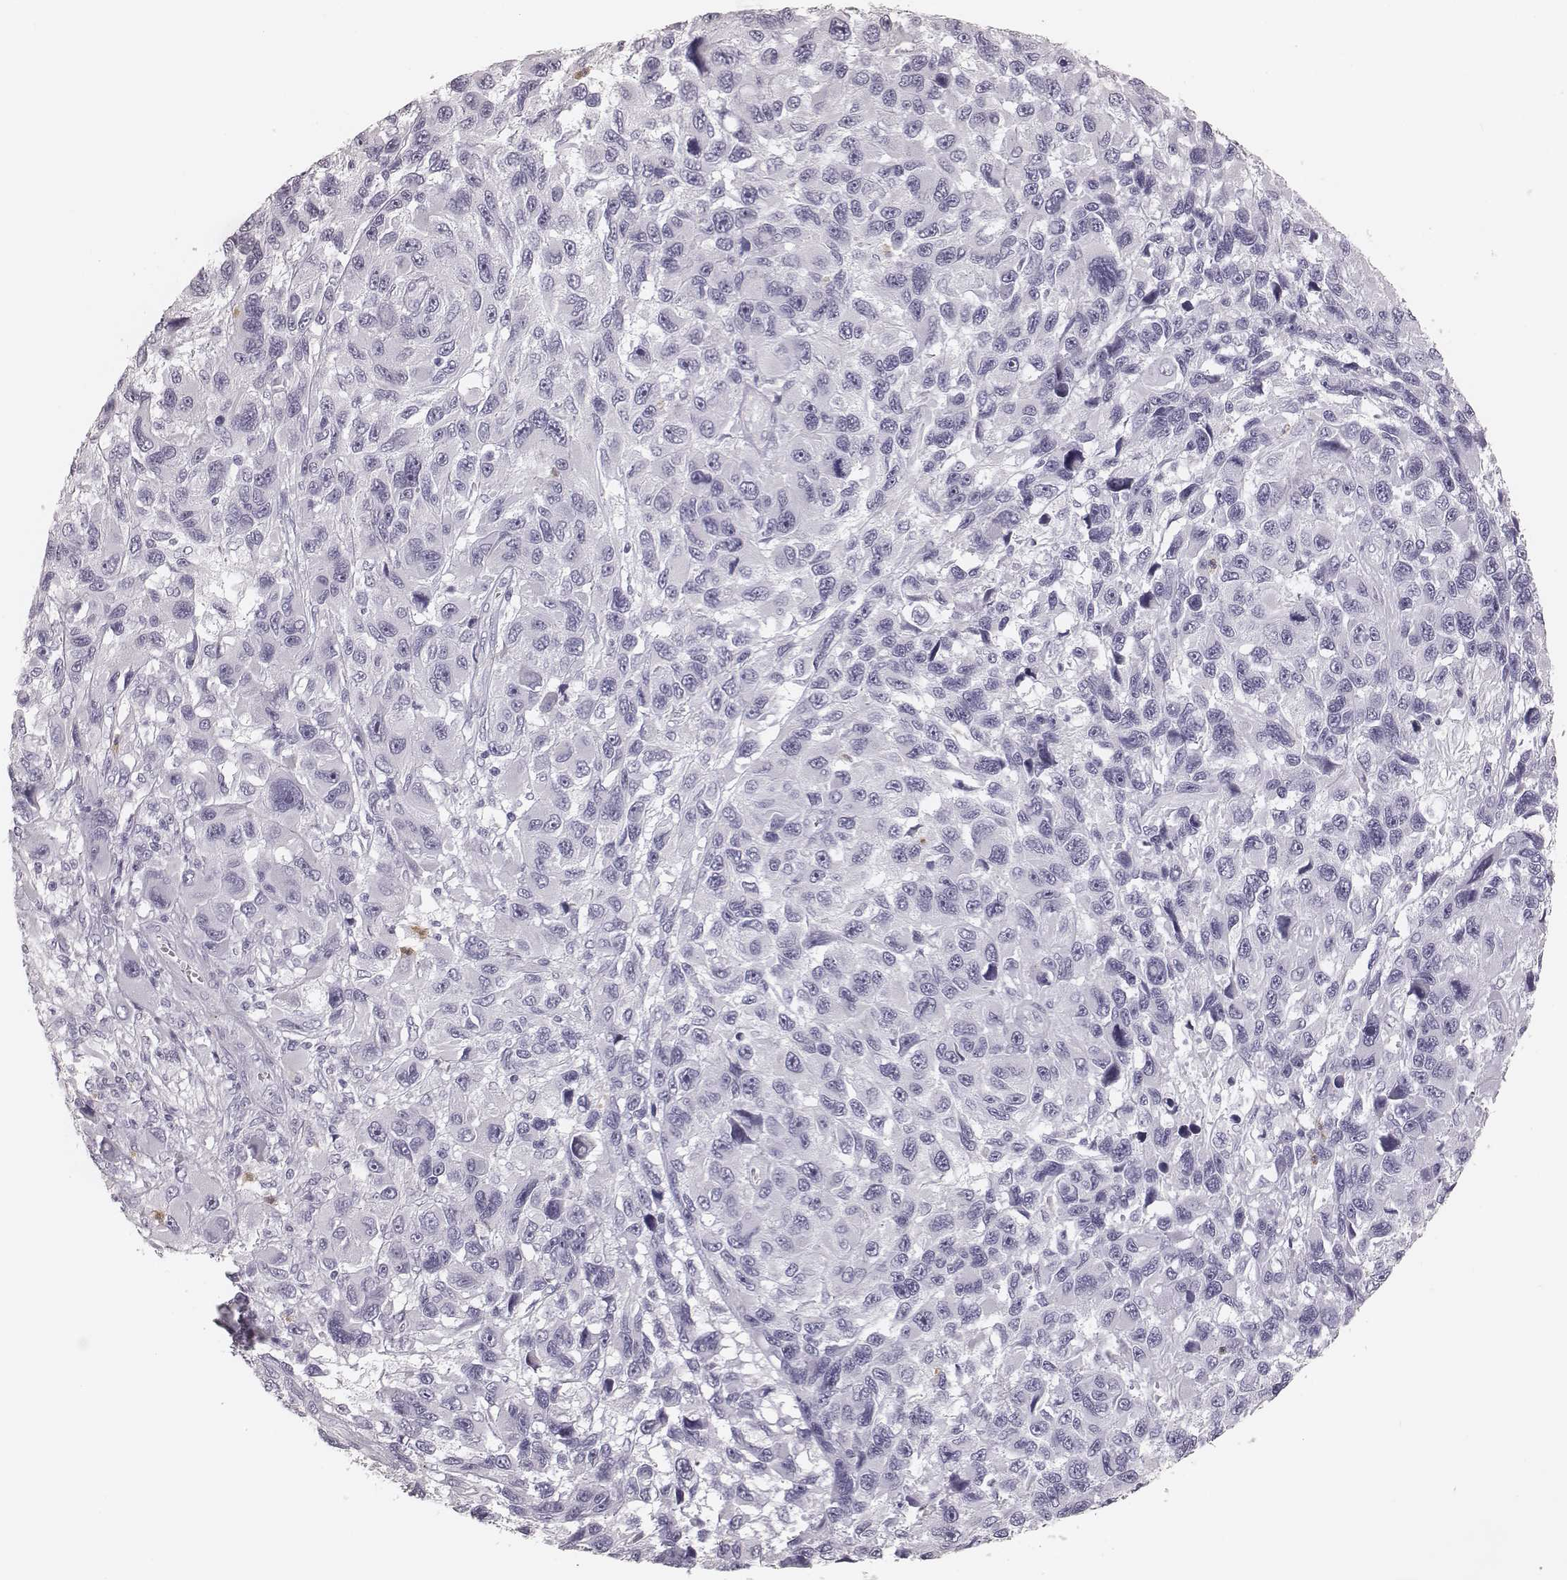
{"staining": {"intensity": "negative", "quantity": "none", "location": "none"}, "tissue": "melanoma", "cell_type": "Tumor cells", "image_type": "cancer", "snomed": [{"axis": "morphology", "description": "Malignant melanoma, NOS"}, {"axis": "topography", "description": "Skin"}], "caption": "This micrograph is of melanoma stained with immunohistochemistry (IHC) to label a protein in brown with the nuclei are counter-stained blue. There is no expression in tumor cells.", "gene": "ELANE", "patient": {"sex": "male", "age": 53}}